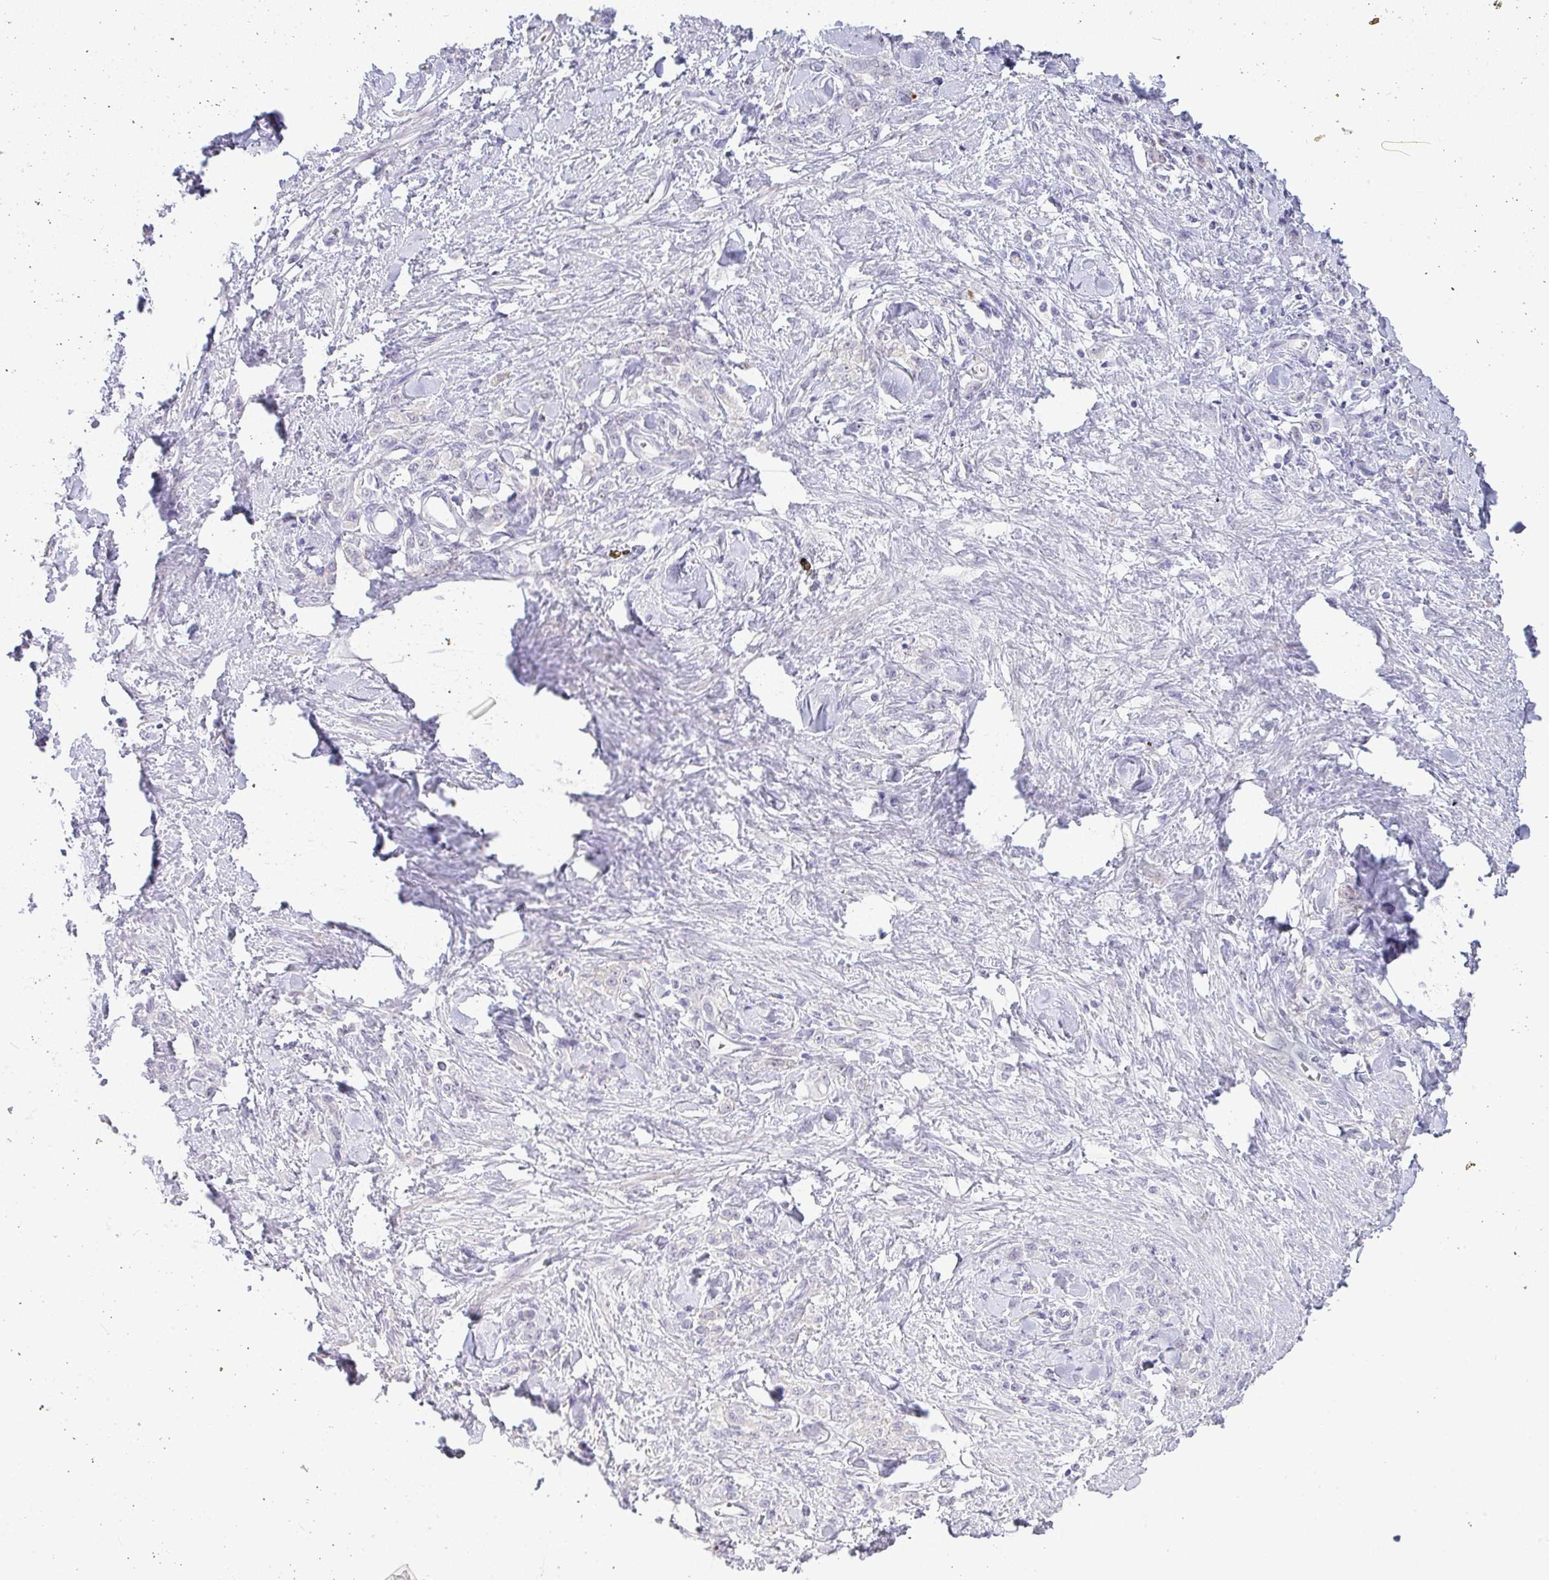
{"staining": {"intensity": "negative", "quantity": "none", "location": "none"}, "tissue": "stomach cancer", "cell_type": "Tumor cells", "image_type": "cancer", "snomed": [{"axis": "morphology", "description": "Normal tissue, NOS"}, {"axis": "morphology", "description": "Adenocarcinoma, NOS"}, {"axis": "topography", "description": "Stomach"}], "caption": "This is an immunohistochemistry (IHC) photomicrograph of adenocarcinoma (stomach). There is no staining in tumor cells.", "gene": "LIPE", "patient": {"sex": "male", "age": 82}}